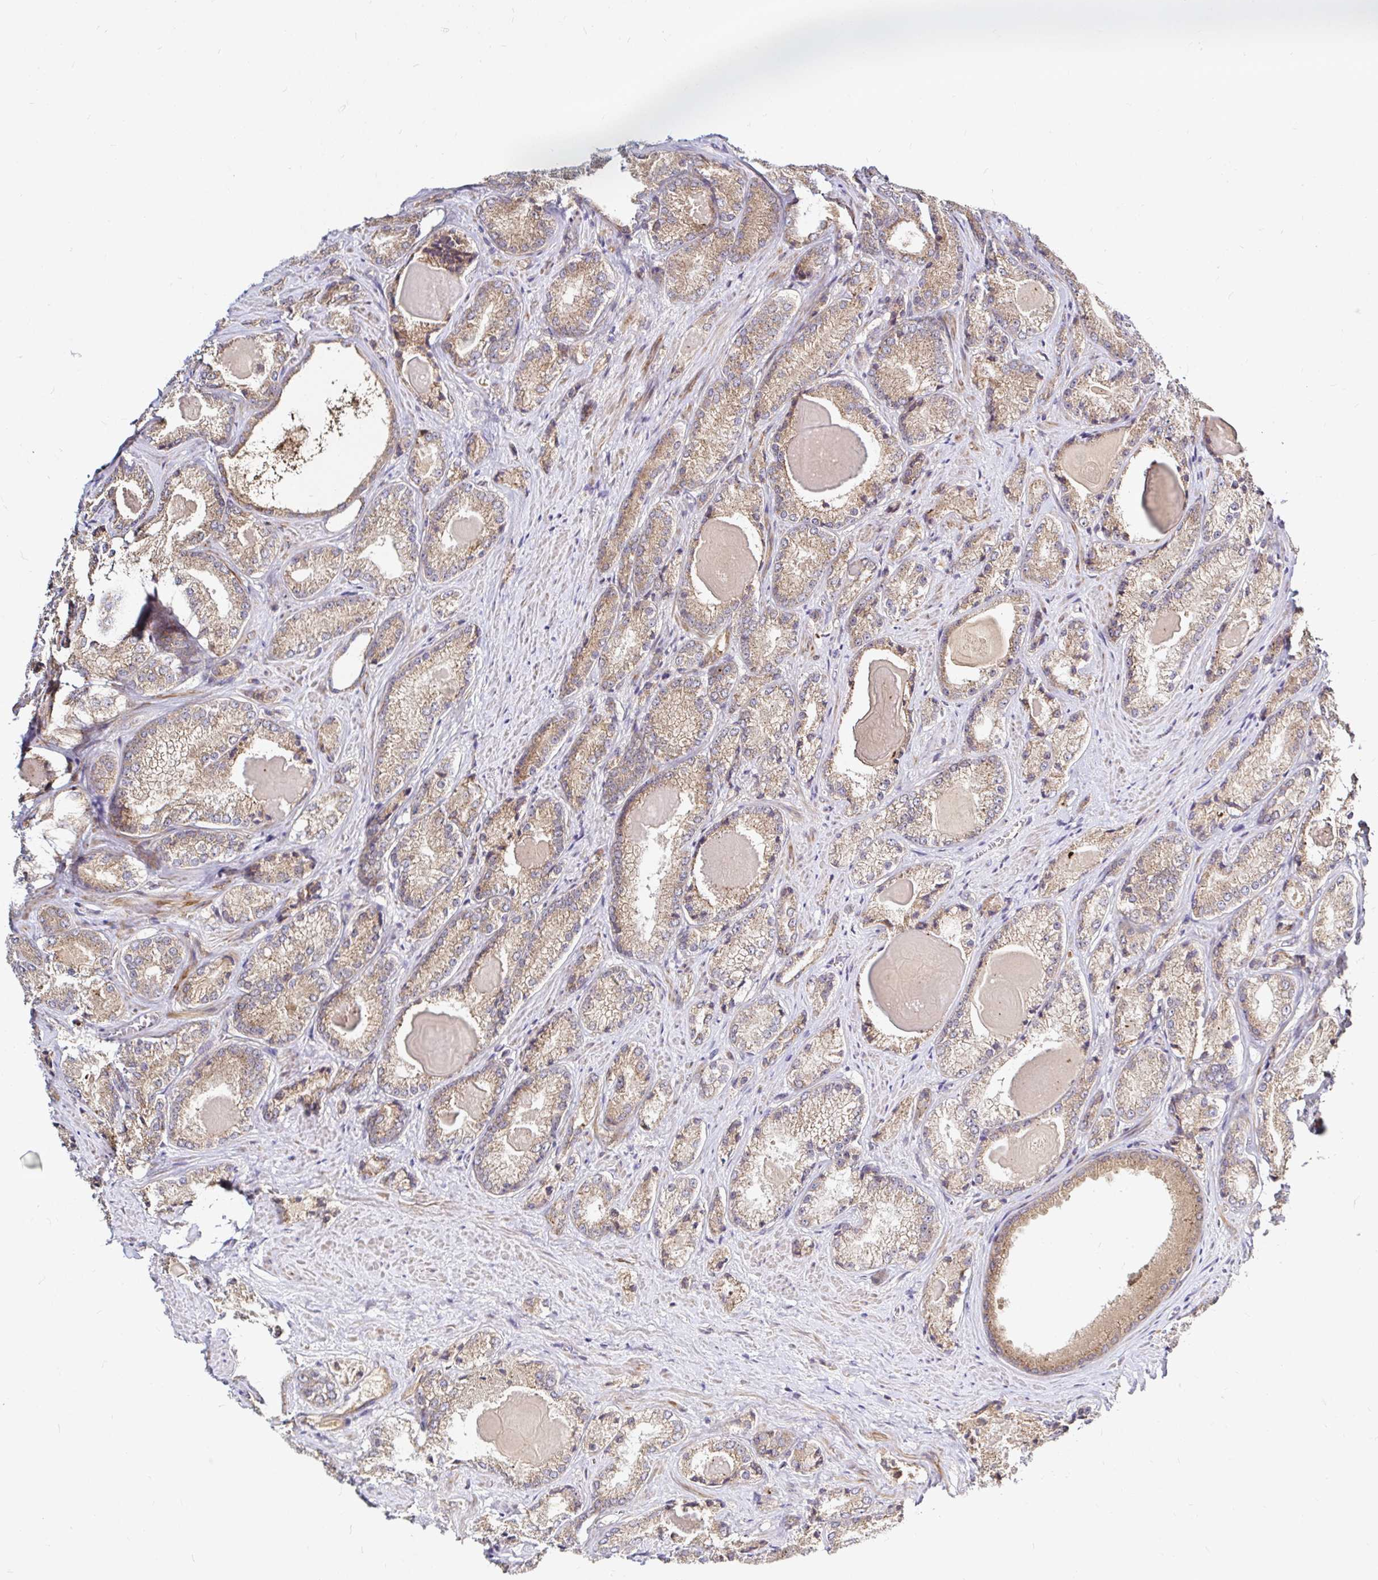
{"staining": {"intensity": "weak", "quantity": ">75%", "location": "cytoplasmic/membranous"}, "tissue": "prostate cancer", "cell_type": "Tumor cells", "image_type": "cancer", "snomed": [{"axis": "morphology", "description": "Adenocarcinoma, NOS"}, {"axis": "morphology", "description": "Adenocarcinoma, Low grade"}, {"axis": "topography", "description": "Prostate"}], "caption": "This is an image of IHC staining of adenocarcinoma (prostate), which shows weak positivity in the cytoplasmic/membranous of tumor cells.", "gene": "ARHGEF37", "patient": {"sex": "male", "age": 68}}